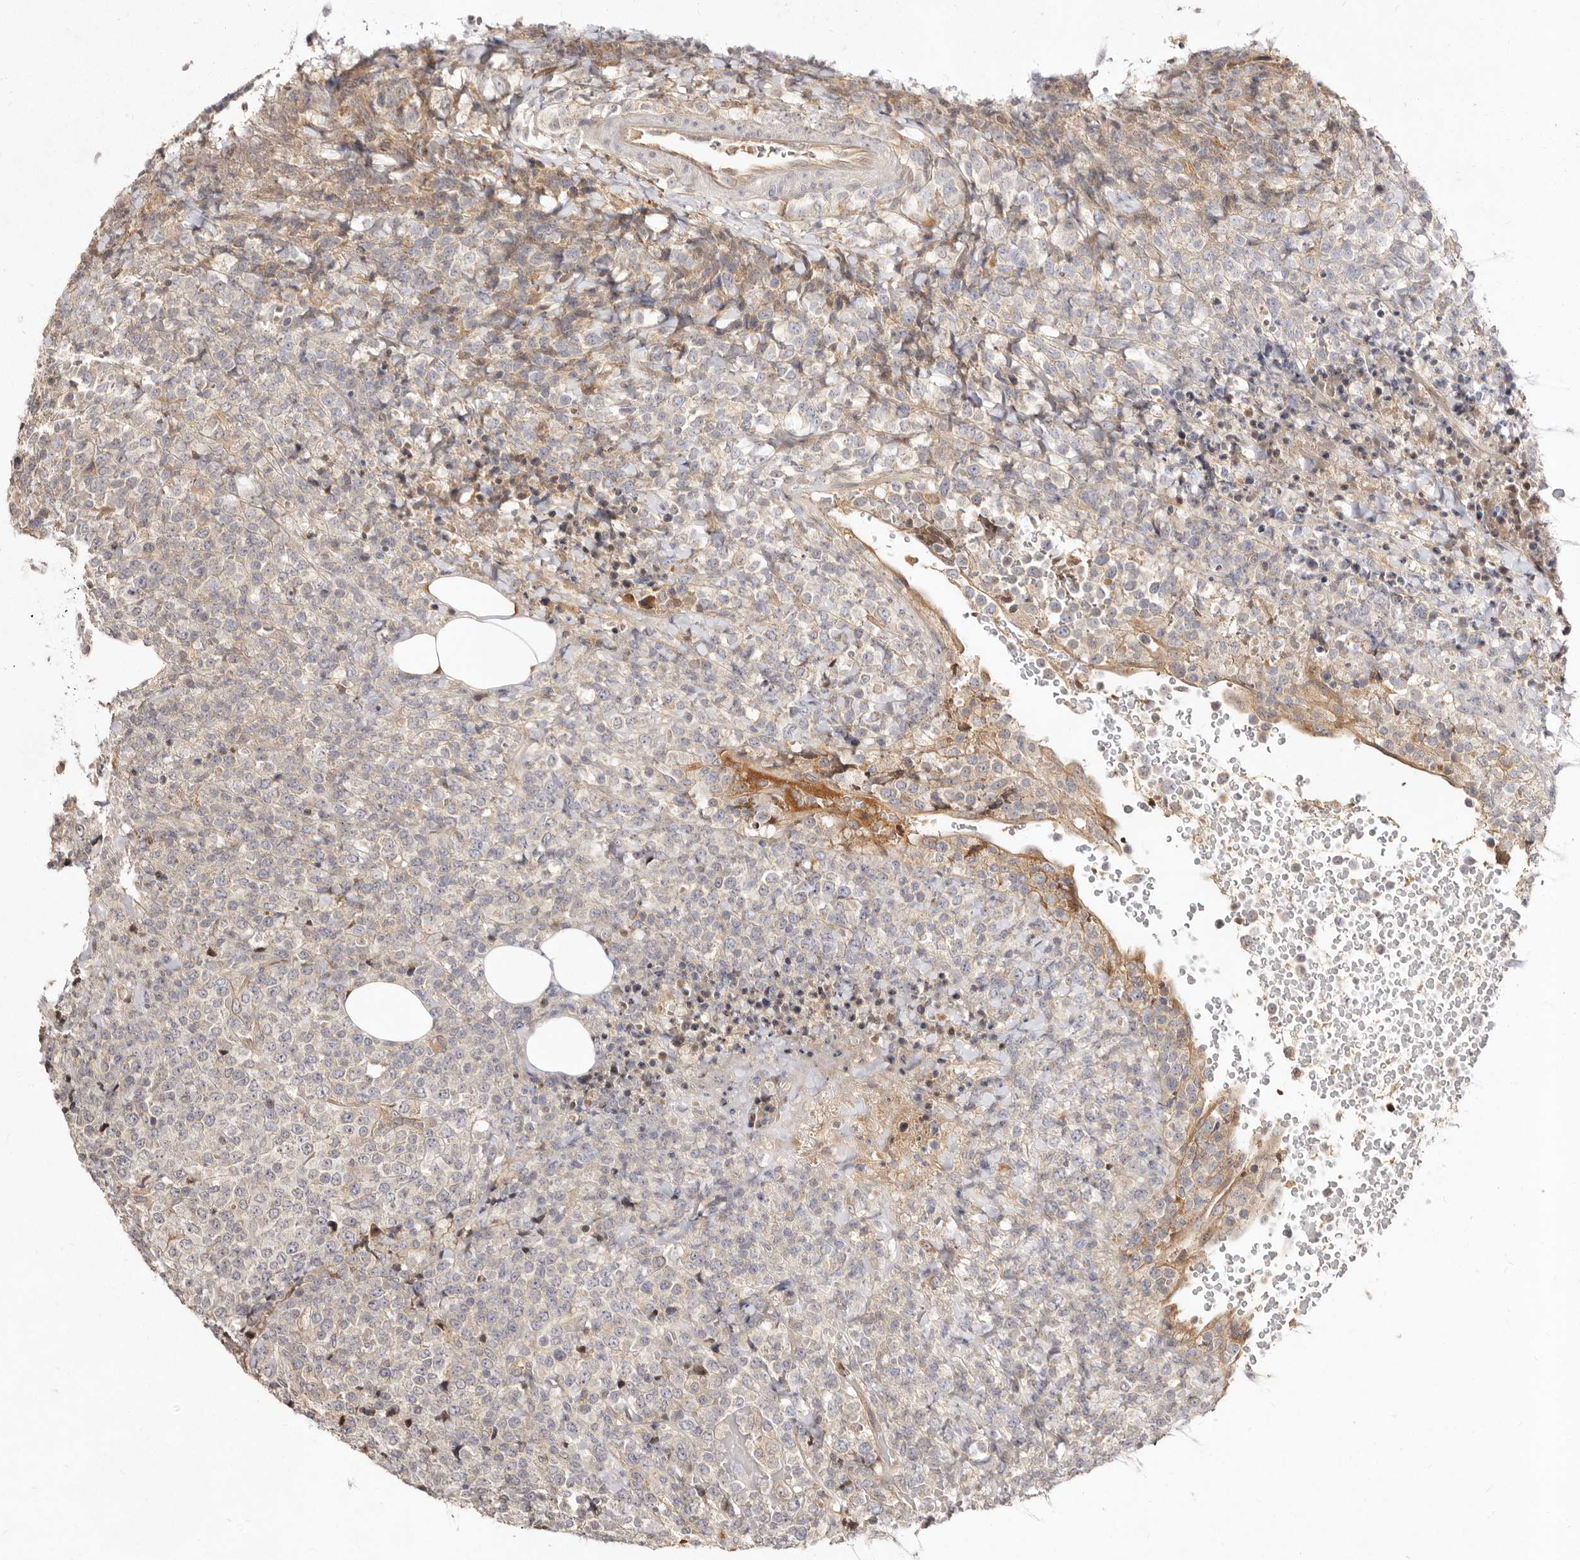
{"staining": {"intensity": "negative", "quantity": "none", "location": "none"}, "tissue": "lymphoma", "cell_type": "Tumor cells", "image_type": "cancer", "snomed": [{"axis": "morphology", "description": "Malignant lymphoma, non-Hodgkin's type, High grade"}, {"axis": "topography", "description": "Lymph node"}], "caption": "Protein analysis of malignant lymphoma, non-Hodgkin's type (high-grade) displays no significant expression in tumor cells.", "gene": "LCORL", "patient": {"sex": "male", "age": 13}}